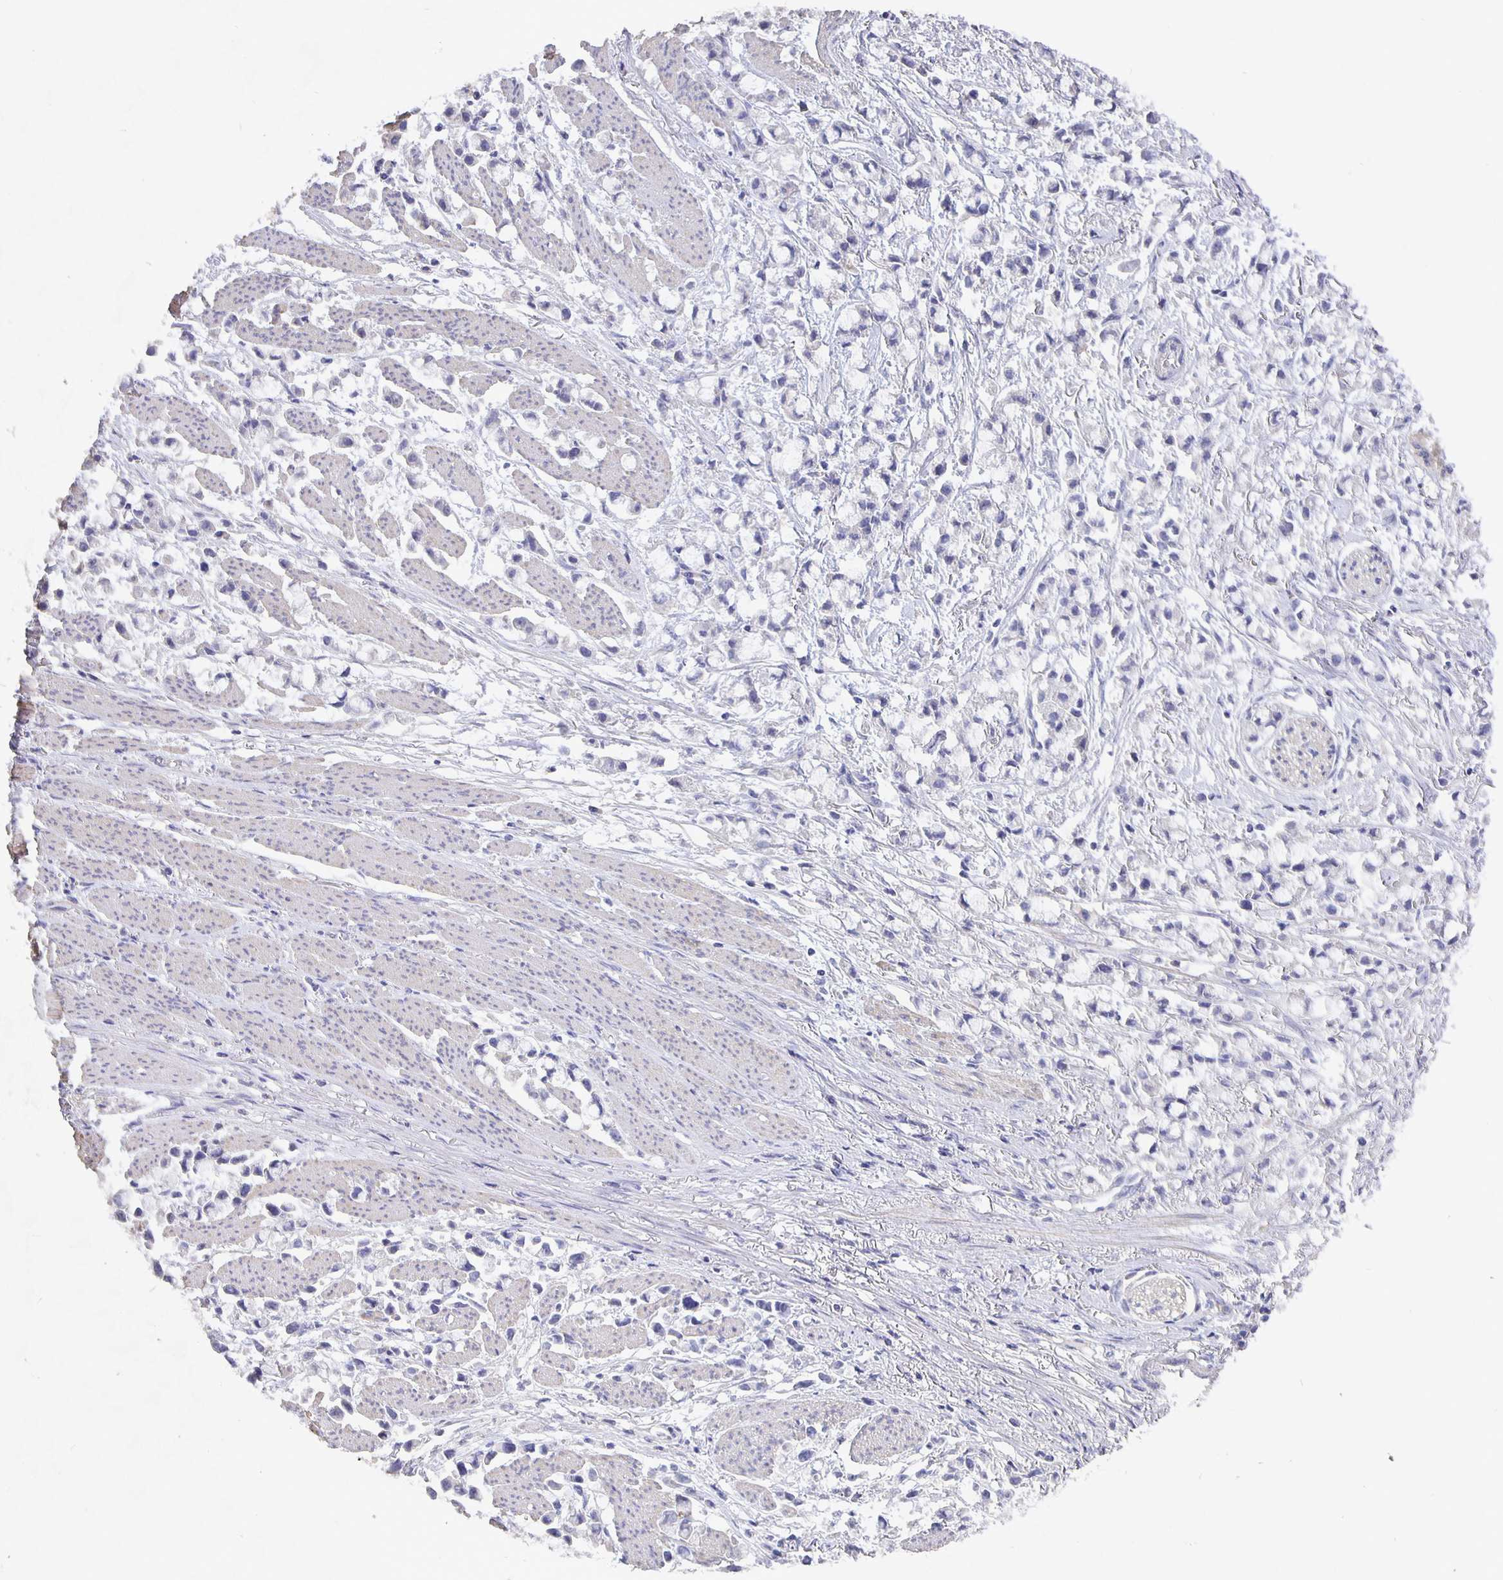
{"staining": {"intensity": "negative", "quantity": "none", "location": "none"}, "tissue": "stomach cancer", "cell_type": "Tumor cells", "image_type": "cancer", "snomed": [{"axis": "morphology", "description": "Adenocarcinoma, NOS"}, {"axis": "topography", "description": "Stomach"}], "caption": "Tumor cells are negative for protein expression in human stomach cancer.", "gene": "CFAP74", "patient": {"sex": "female", "age": 81}}